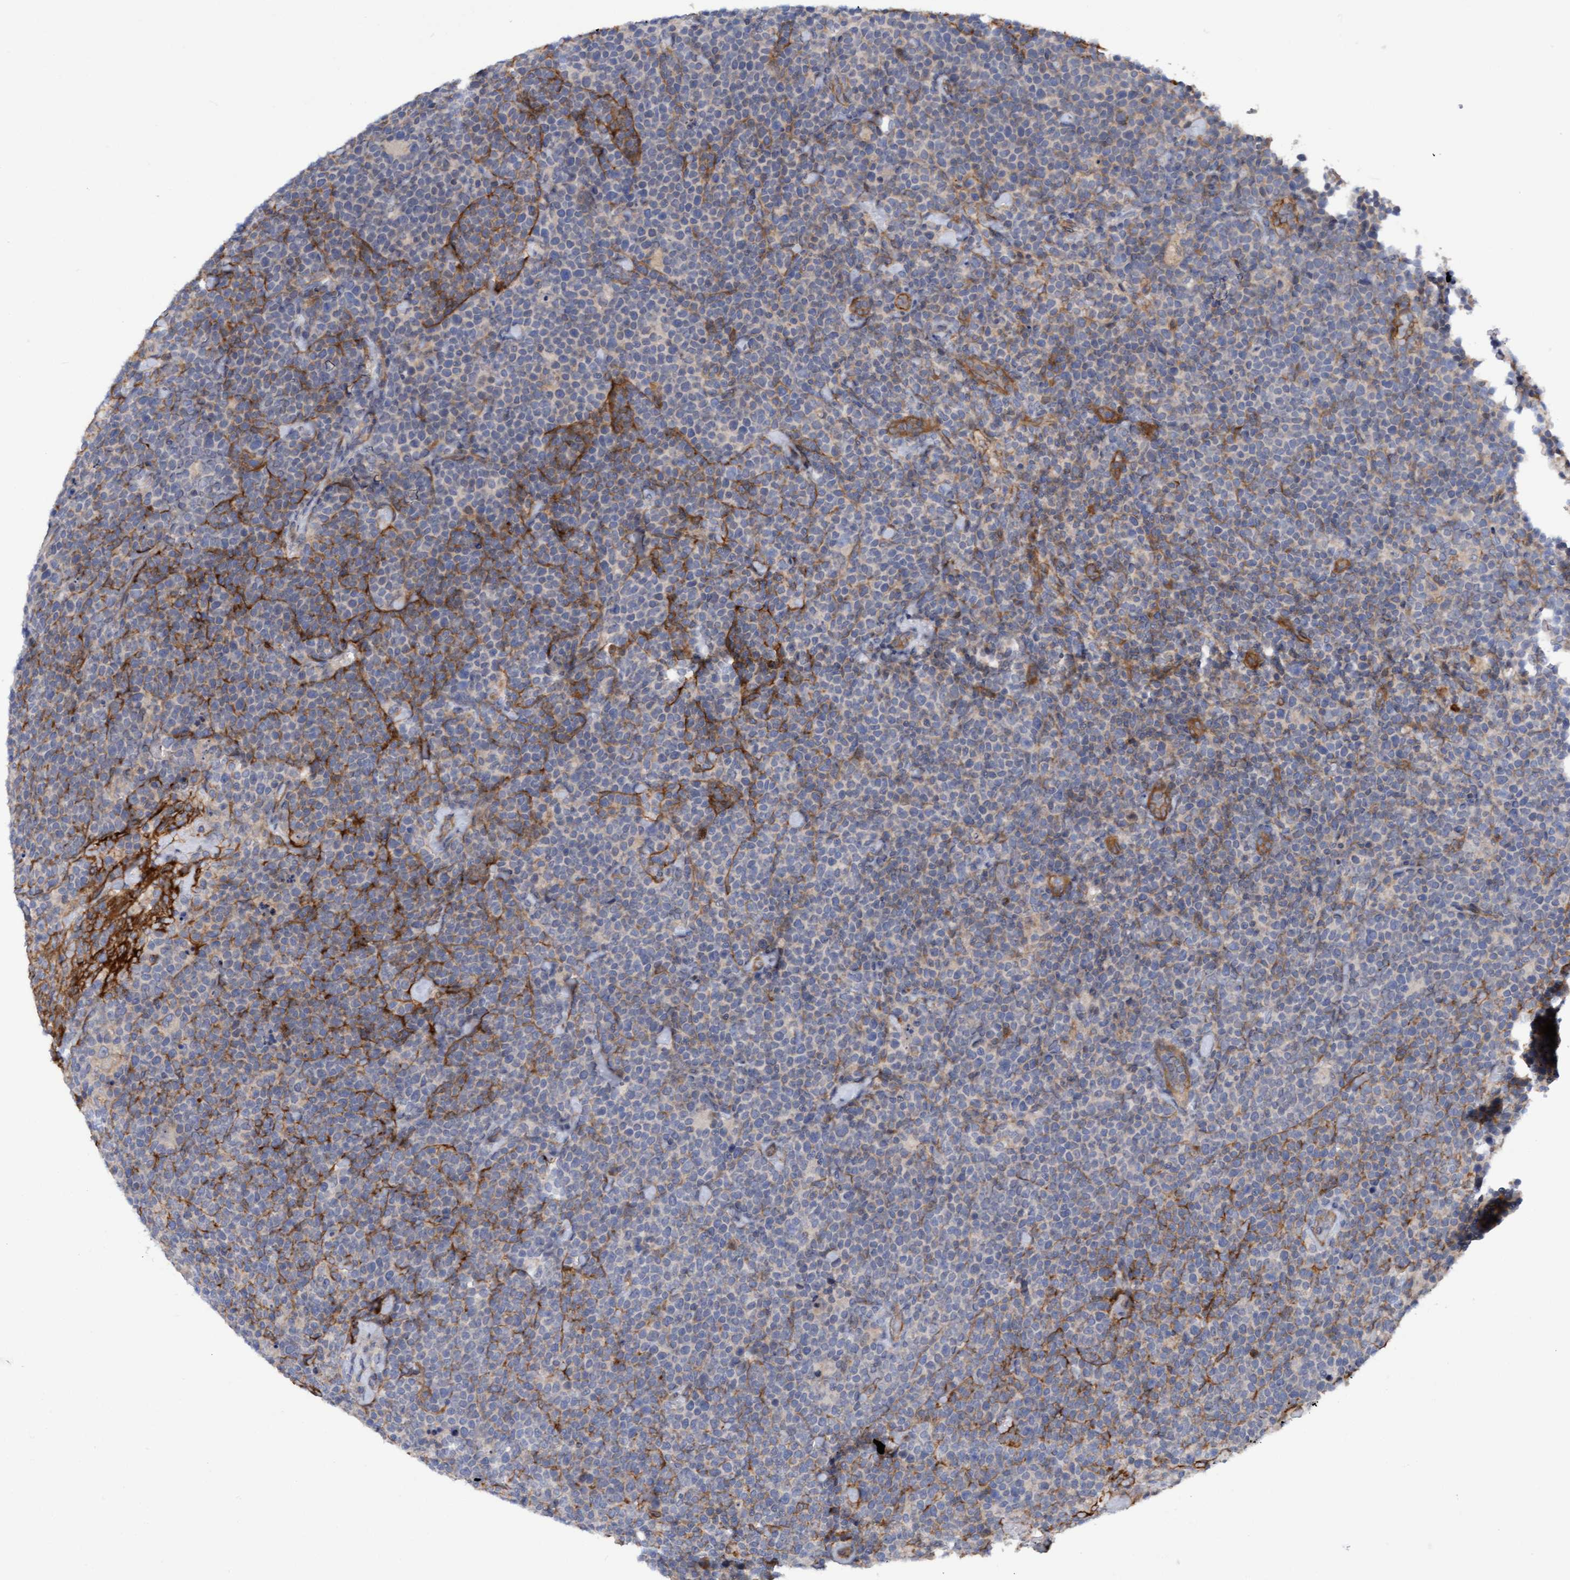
{"staining": {"intensity": "negative", "quantity": "none", "location": "none"}, "tissue": "lymphoma", "cell_type": "Tumor cells", "image_type": "cancer", "snomed": [{"axis": "morphology", "description": "Malignant lymphoma, non-Hodgkin's type, High grade"}, {"axis": "topography", "description": "Lymph node"}], "caption": "This image is of lymphoma stained with immunohistochemistry (IHC) to label a protein in brown with the nuclei are counter-stained blue. There is no expression in tumor cells. (DAB IHC with hematoxylin counter stain).", "gene": "PLCD1", "patient": {"sex": "male", "age": 61}}